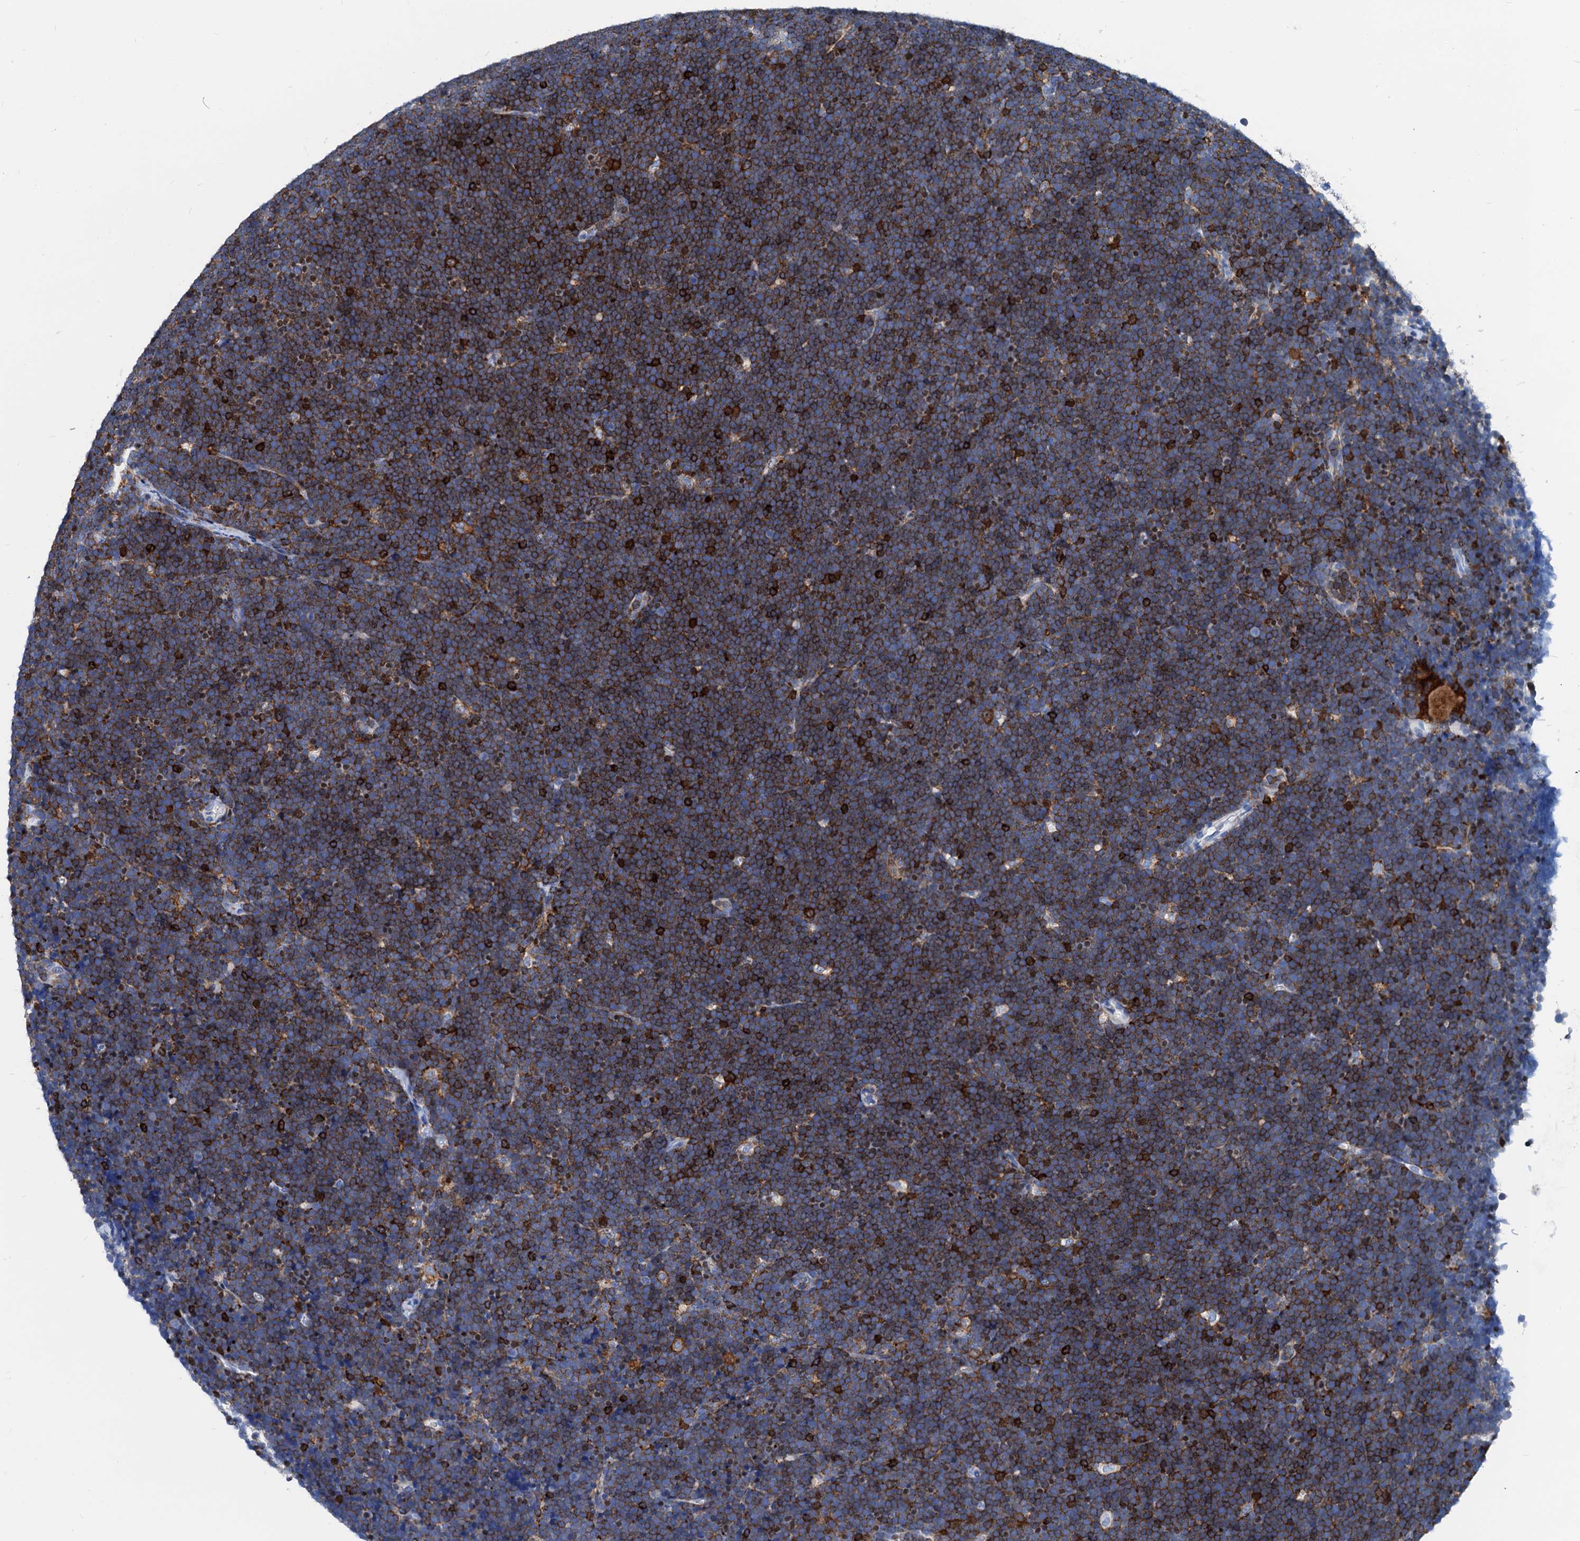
{"staining": {"intensity": "strong", "quantity": ">75%", "location": "cytoplasmic/membranous"}, "tissue": "lymphoma", "cell_type": "Tumor cells", "image_type": "cancer", "snomed": [{"axis": "morphology", "description": "Malignant lymphoma, non-Hodgkin's type, High grade"}, {"axis": "topography", "description": "Lymph node"}], "caption": "Lymphoma stained with immunohistochemistry (IHC) demonstrates strong cytoplasmic/membranous staining in about >75% of tumor cells.", "gene": "LCP2", "patient": {"sex": "male", "age": 13}}